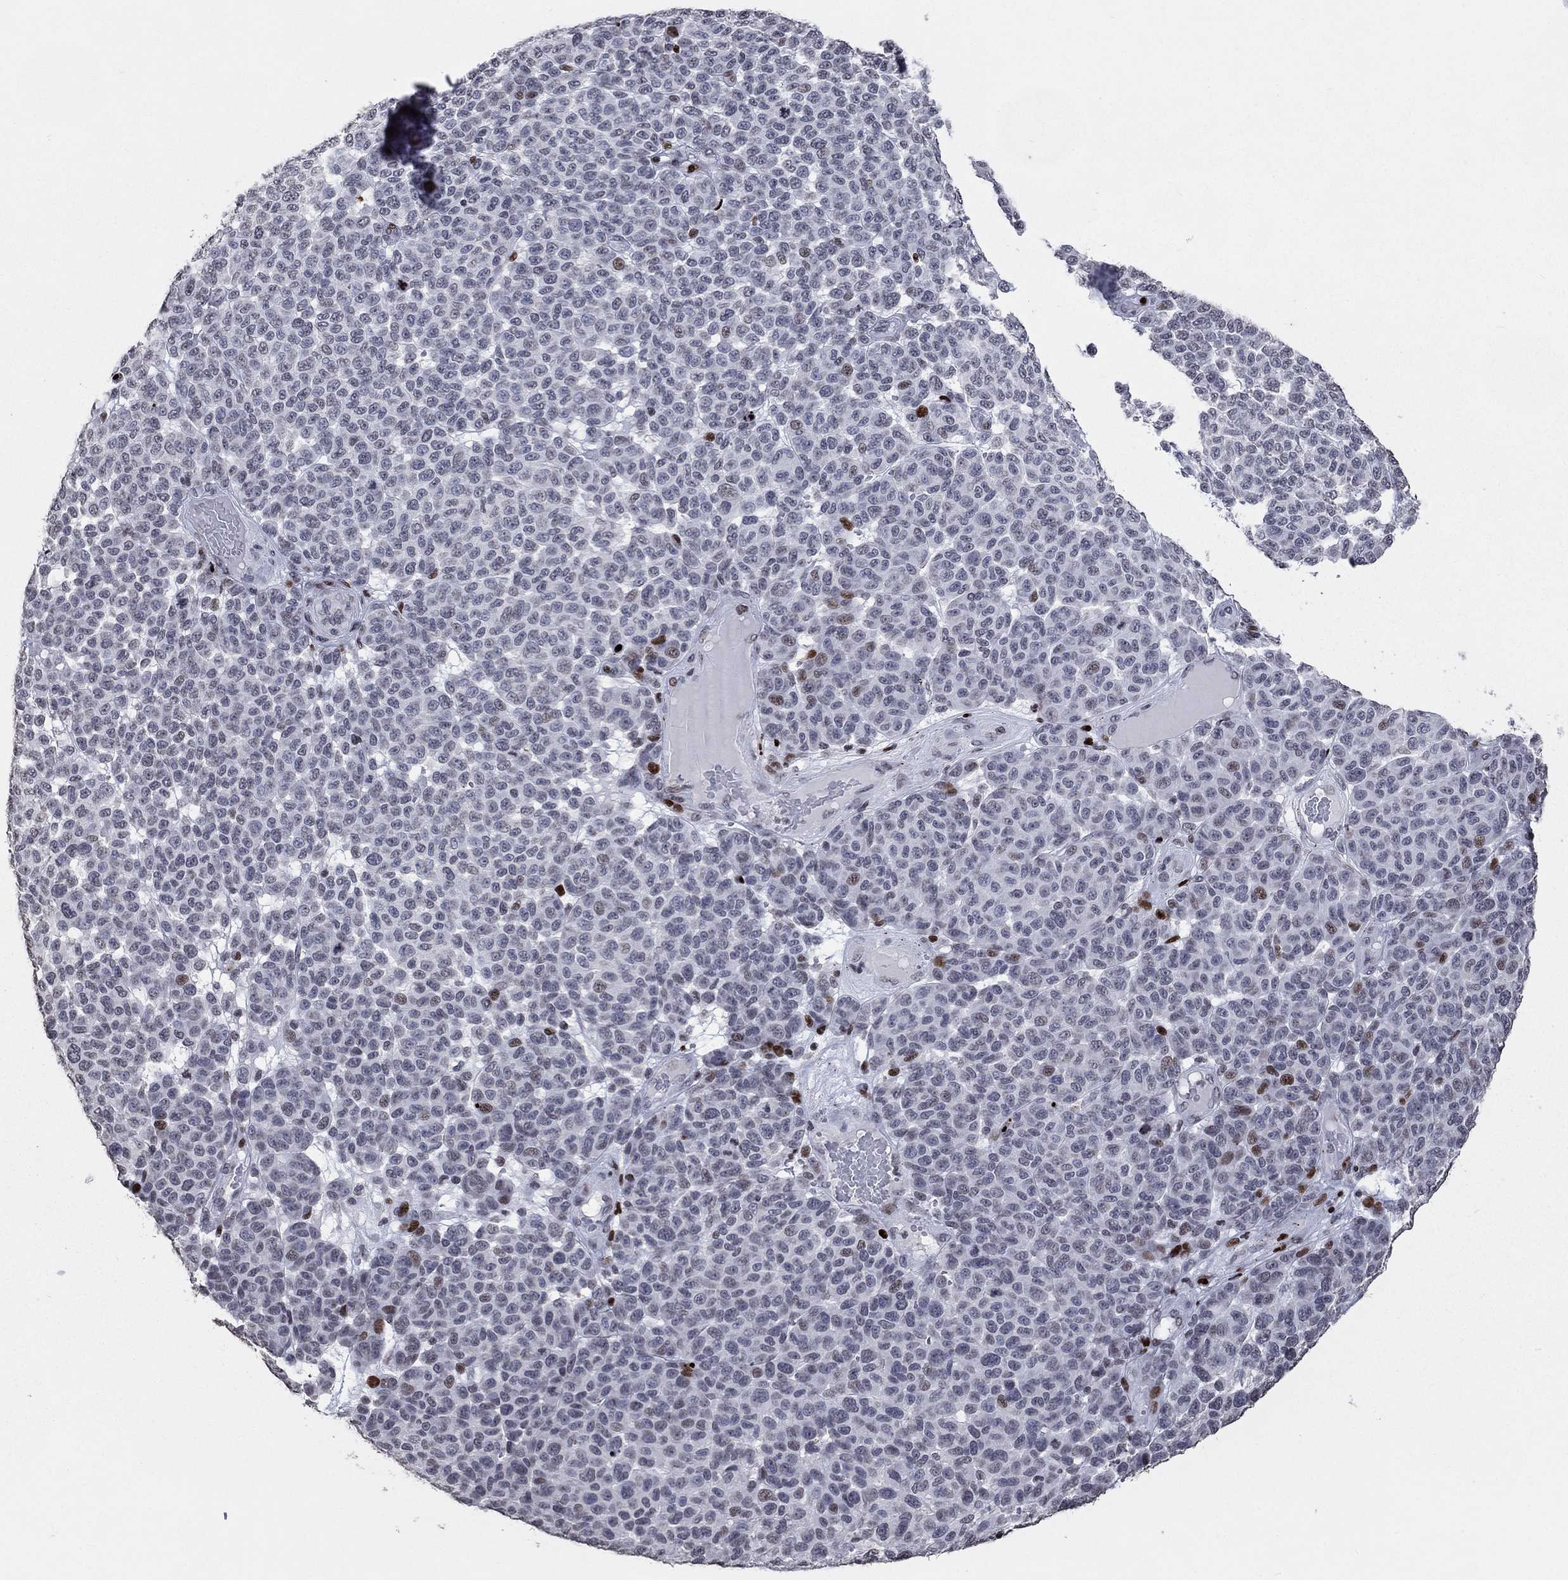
{"staining": {"intensity": "moderate", "quantity": "<25%", "location": "nuclear"}, "tissue": "melanoma", "cell_type": "Tumor cells", "image_type": "cancer", "snomed": [{"axis": "morphology", "description": "Malignant melanoma, NOS"}, {"axis": "topography", "description": "Skin"}], "caption": "Moderate nuclear protein expression is identified in approximately <25% of tumor cells in malignant melanoma. The staining was performed using DAB (3,3'-diaminobenzidine) to visualize the protein expression in brown, while the nuclei were stained in blue with hematoxylin (Magnification: 20x).", "gene": "SRSF3", "patient": {"sex": "male", "age": 59}}